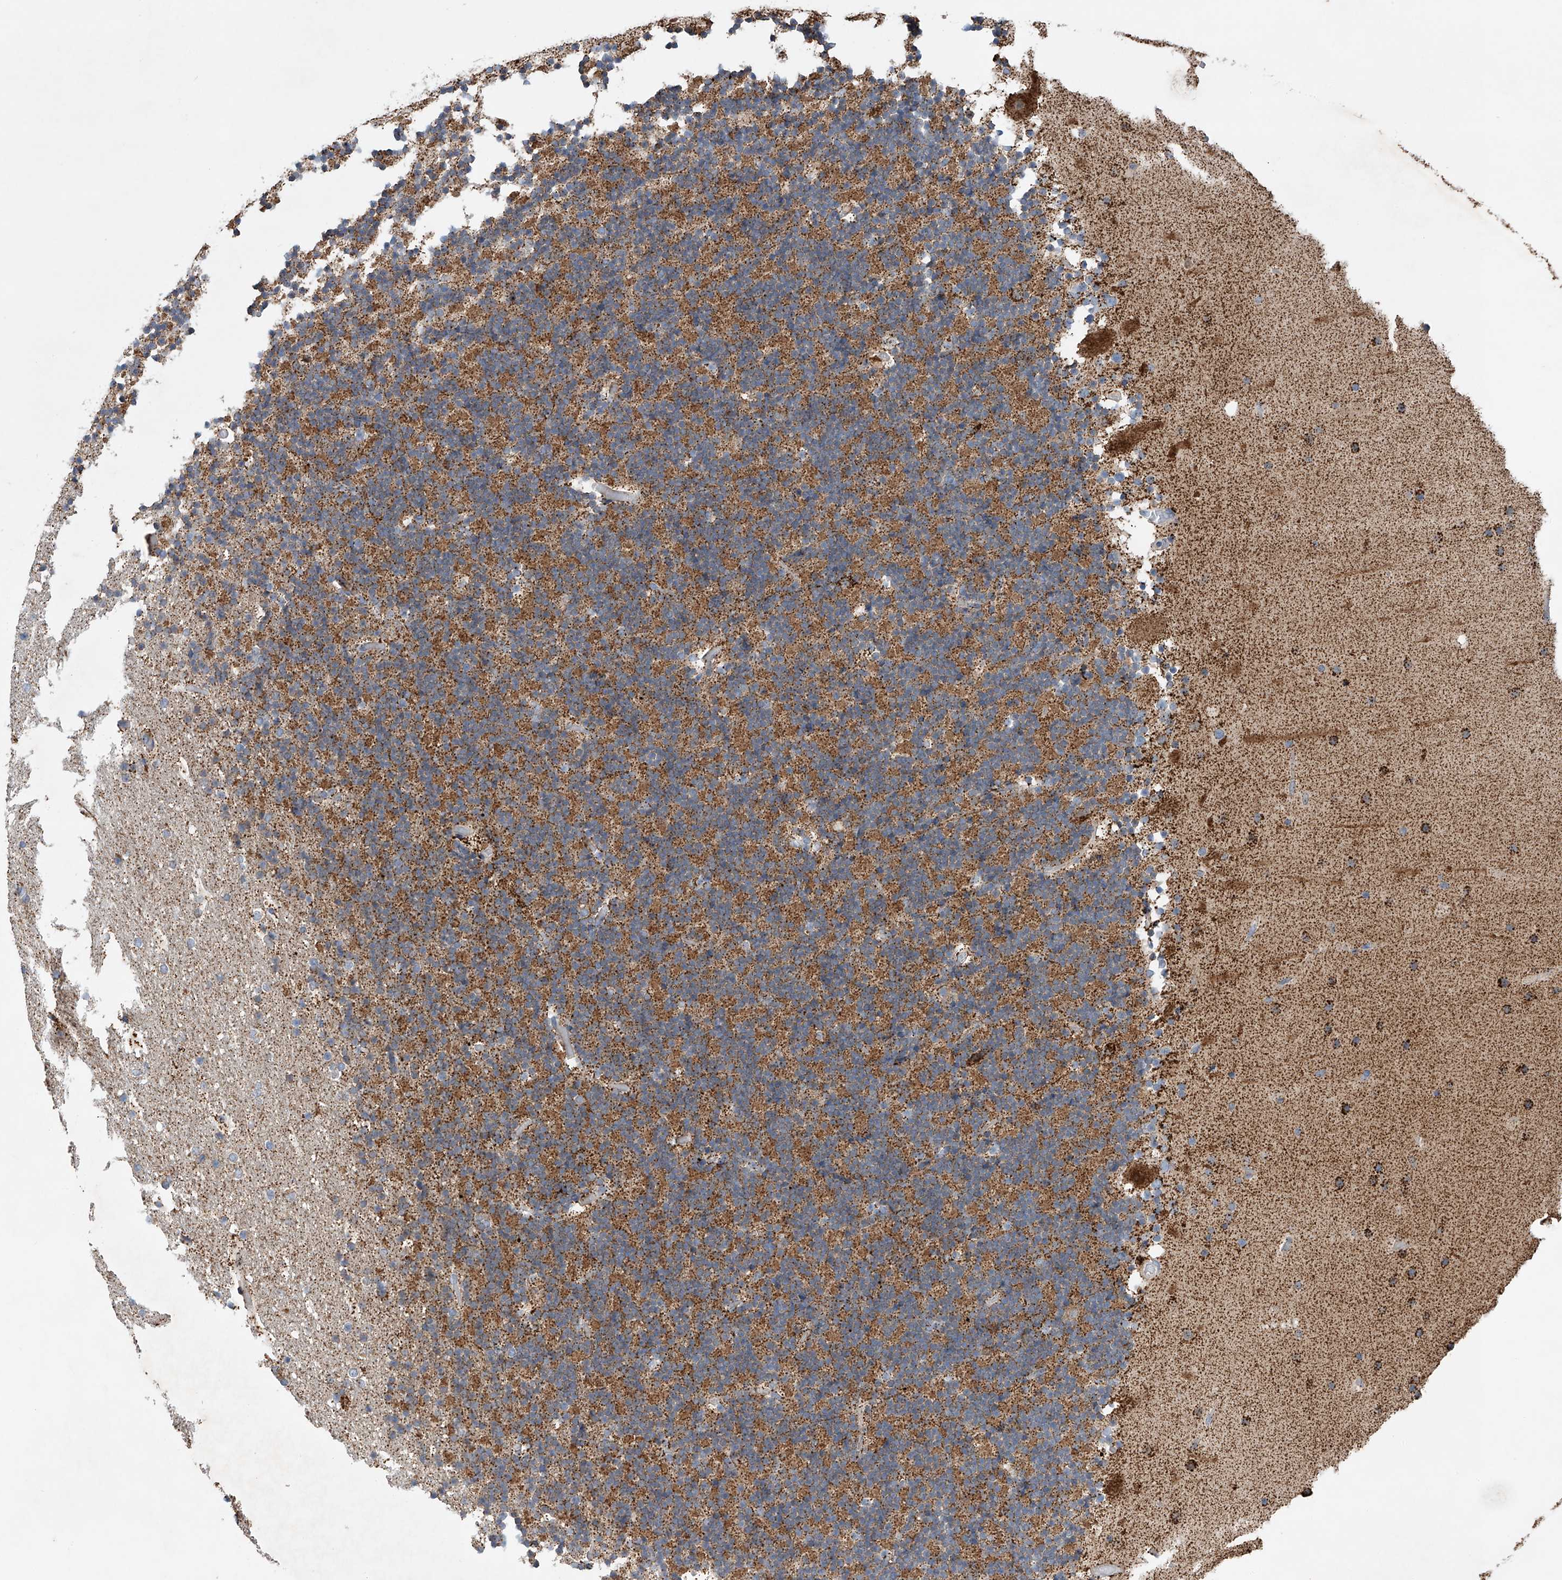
{"staining": {"intensity": "moderate", "quantity": ">75%", "location": "cytoplasmic/membranous"}, "tissue": "cerebellum", "cell_type": "Cells in granular layer", "image_type": "normal", "snomed": [{"axis": "morphology", "description": "Normal tissue, NOS"}, {"axis": "topography", "description": "Cerebellum"}], "caption": "A micrograph of cerebellum stained for a protein demonstrates moderate cytoplasmic/membranous brown staining in cells in granular layer. (brown staining indicates protein expression, while blue staining denotes nuclei).", "gene": "GPC4", "patient": {"sex": "male", "age": 57}}